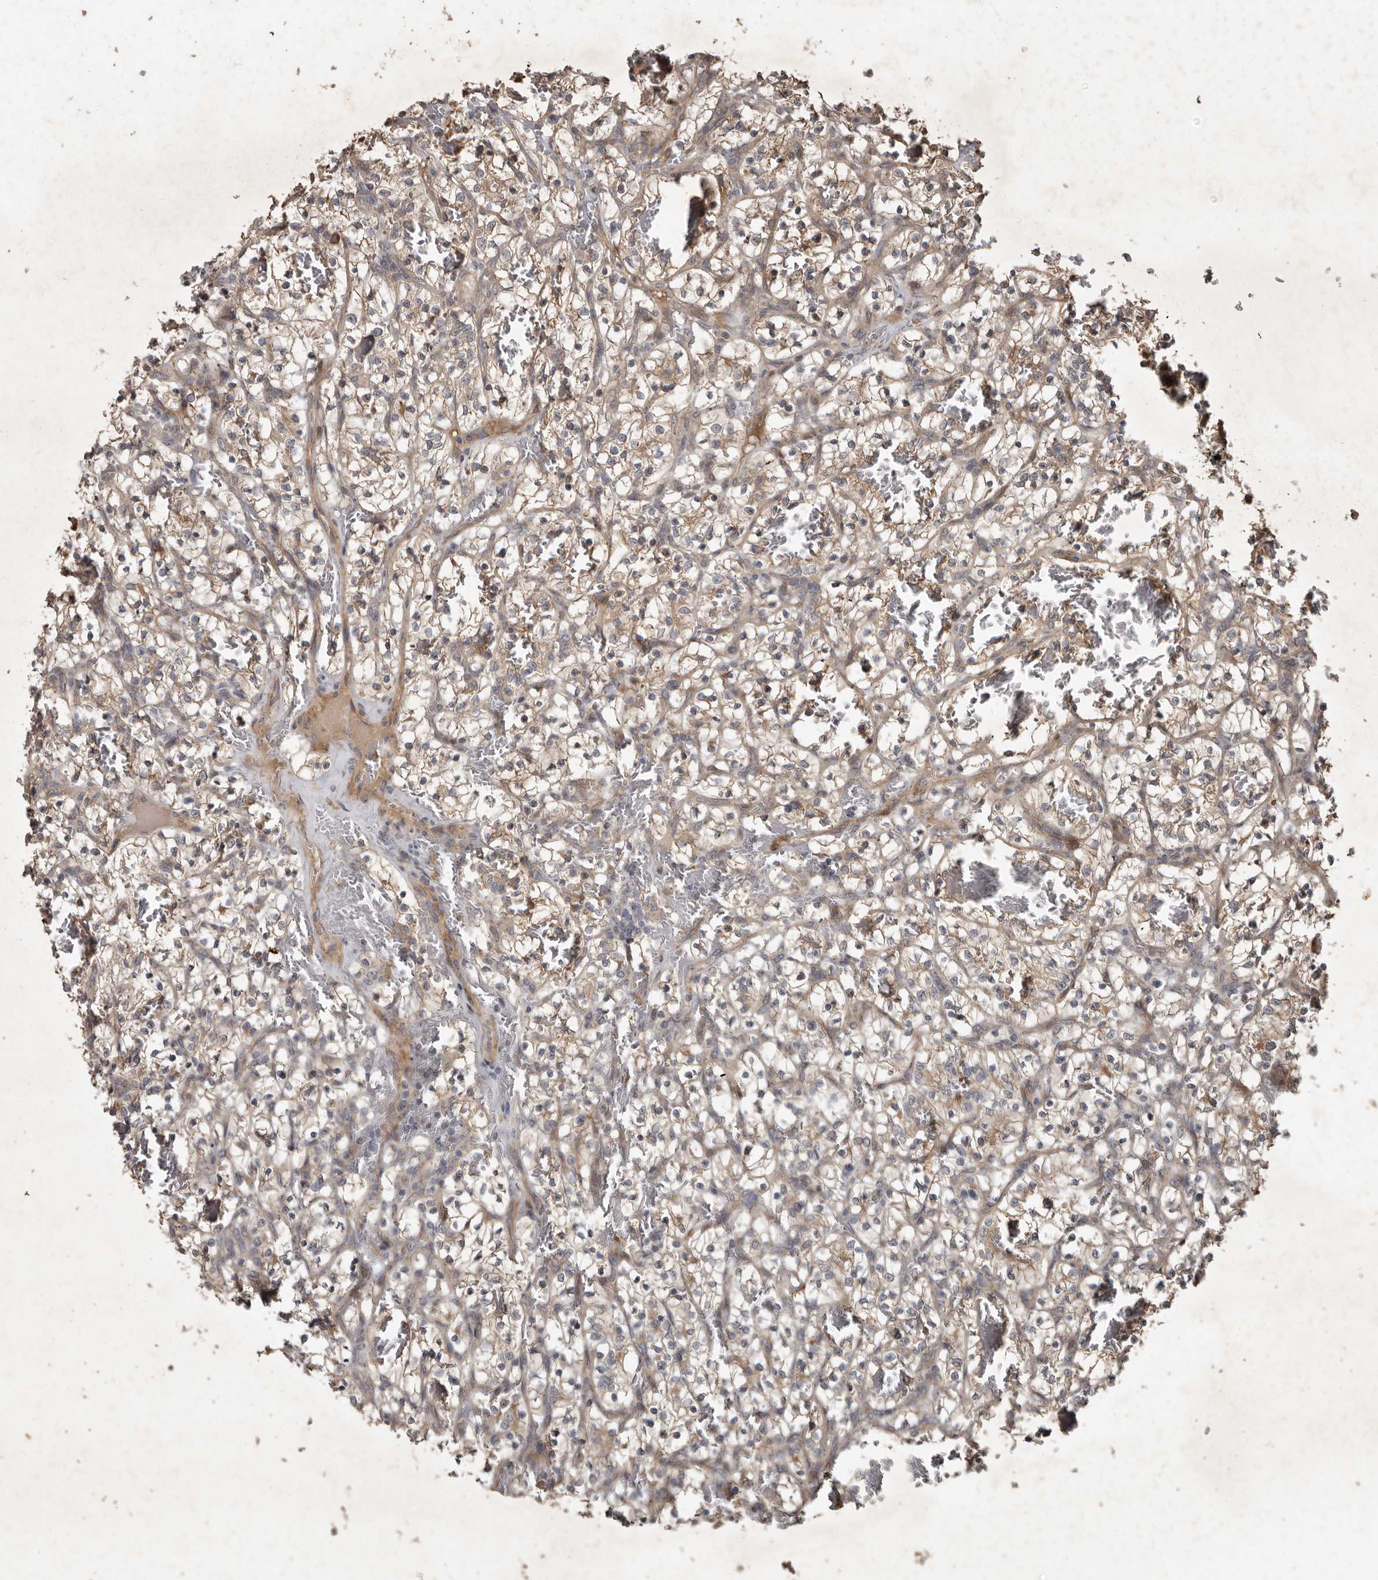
{"staining": {"intensity": "moderate", "quantity": ">75%", "location": "cytoplasmic/membranous"}, "tissue": "renal cancer", "cell_type": "Tumor cells", "image_type": "cancer", "snomed": [{"axis": "morphology", "description": "Adenocarcinoma, NOS"}, {"axis": "topography", "description": "Kidney"}], "caption": "Brown immunohistochemical staining in renal cancer (adenocarcinoma) demonstrates moderate cytoplasmic/membranous staining in approximately >75% of tumor cells.", "gene": "KIF26B", "patient": {"sex": "female", "age": 57}}